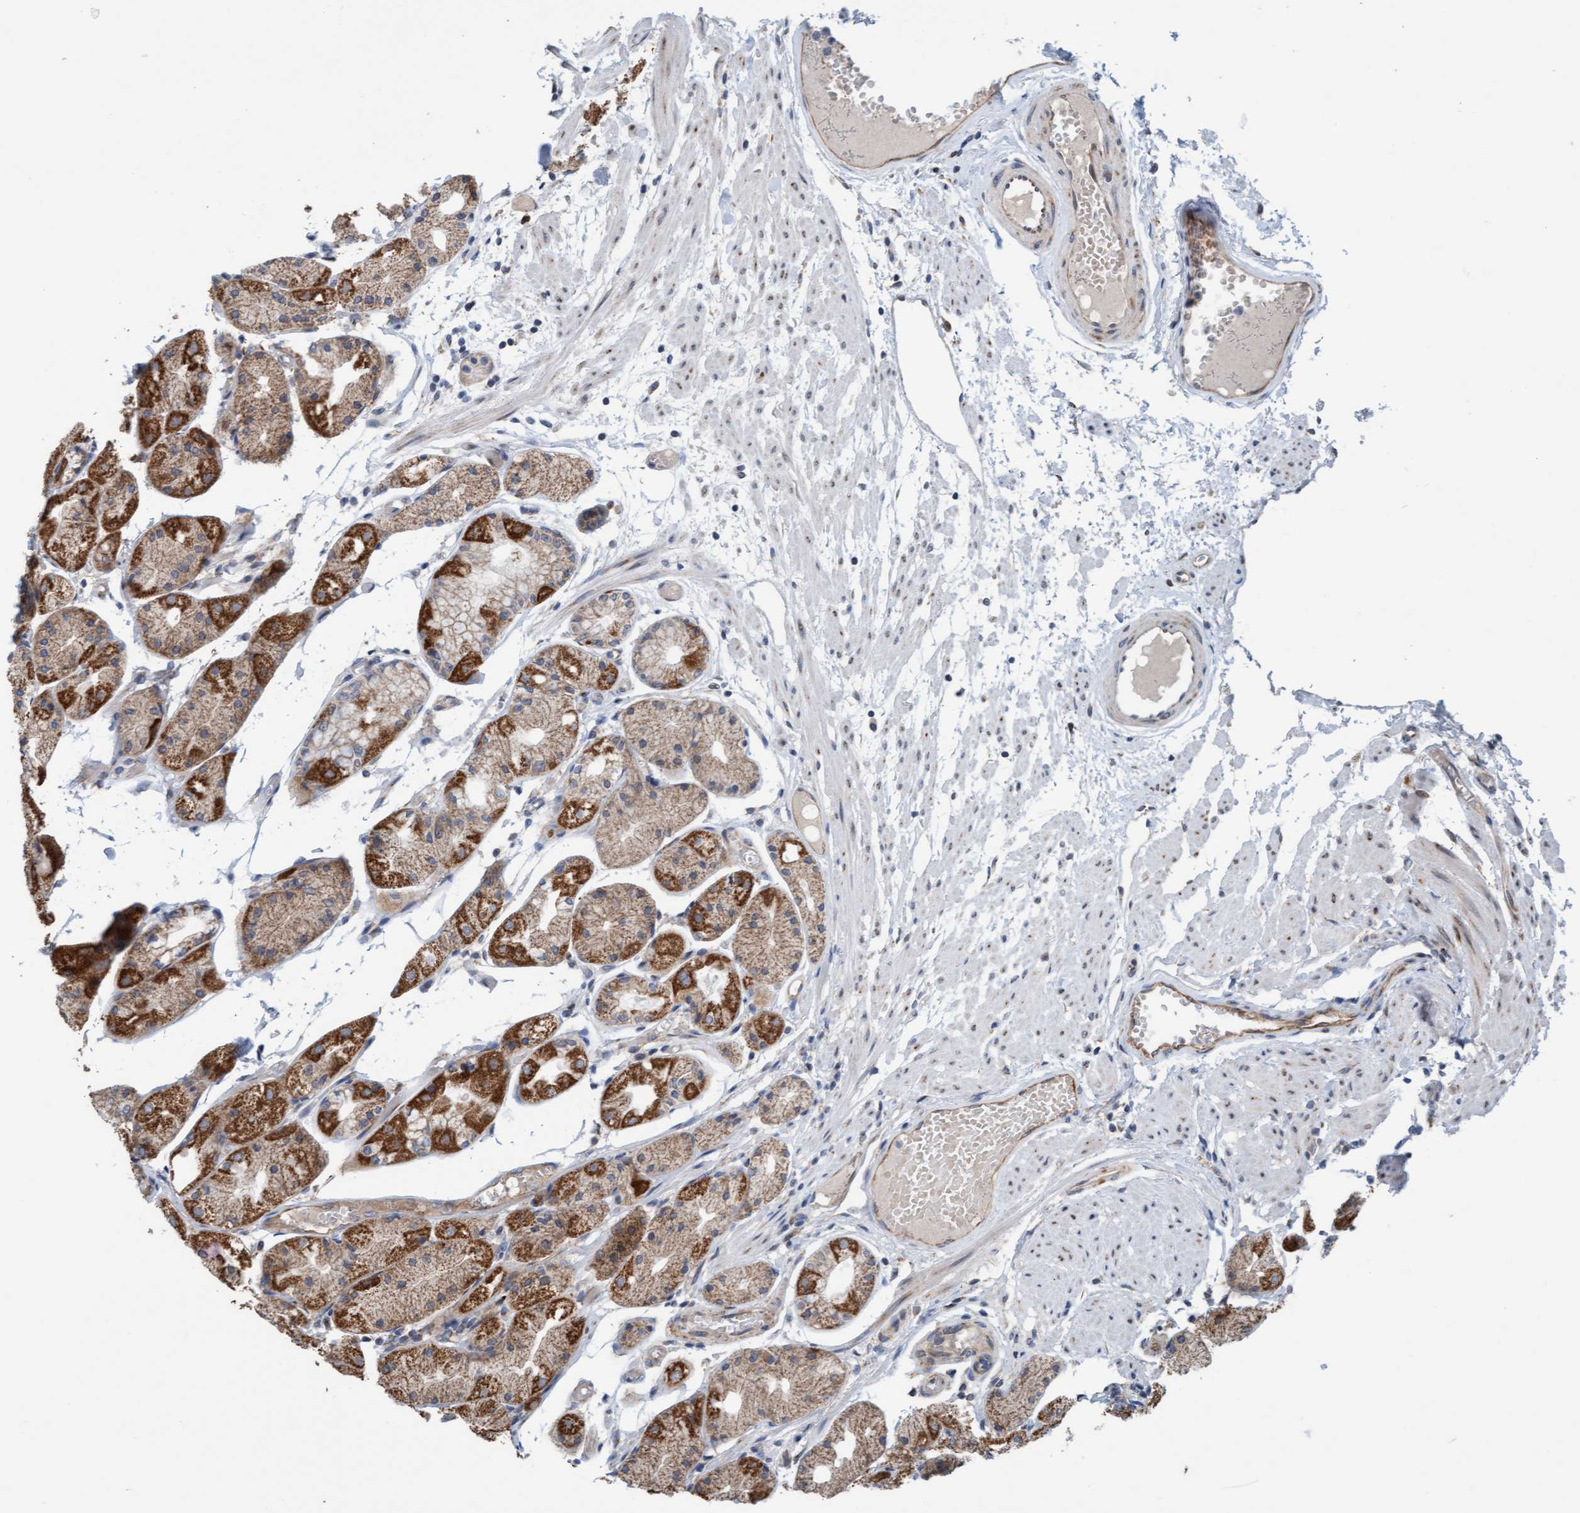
{"staining": {"intensity": "strong", "quantity": ">75%", "location": "cytoplasmic/membranous"}, "tissue": "stomach", "cell_type": "Glandular cells", "image_type": "normal", "snomed": [{"axis": "morphology", "description": "Normal tissue, NOS"}, {"axis": "topography", "description": "Stomach, upper"}], "caption": "A brown stain highlights strong cytoplasmic/membranous staining of a protein in glandular cells of benign human stomach.", "gene": "ZNF566", "patient": {"sex": "male", "age": 72}}